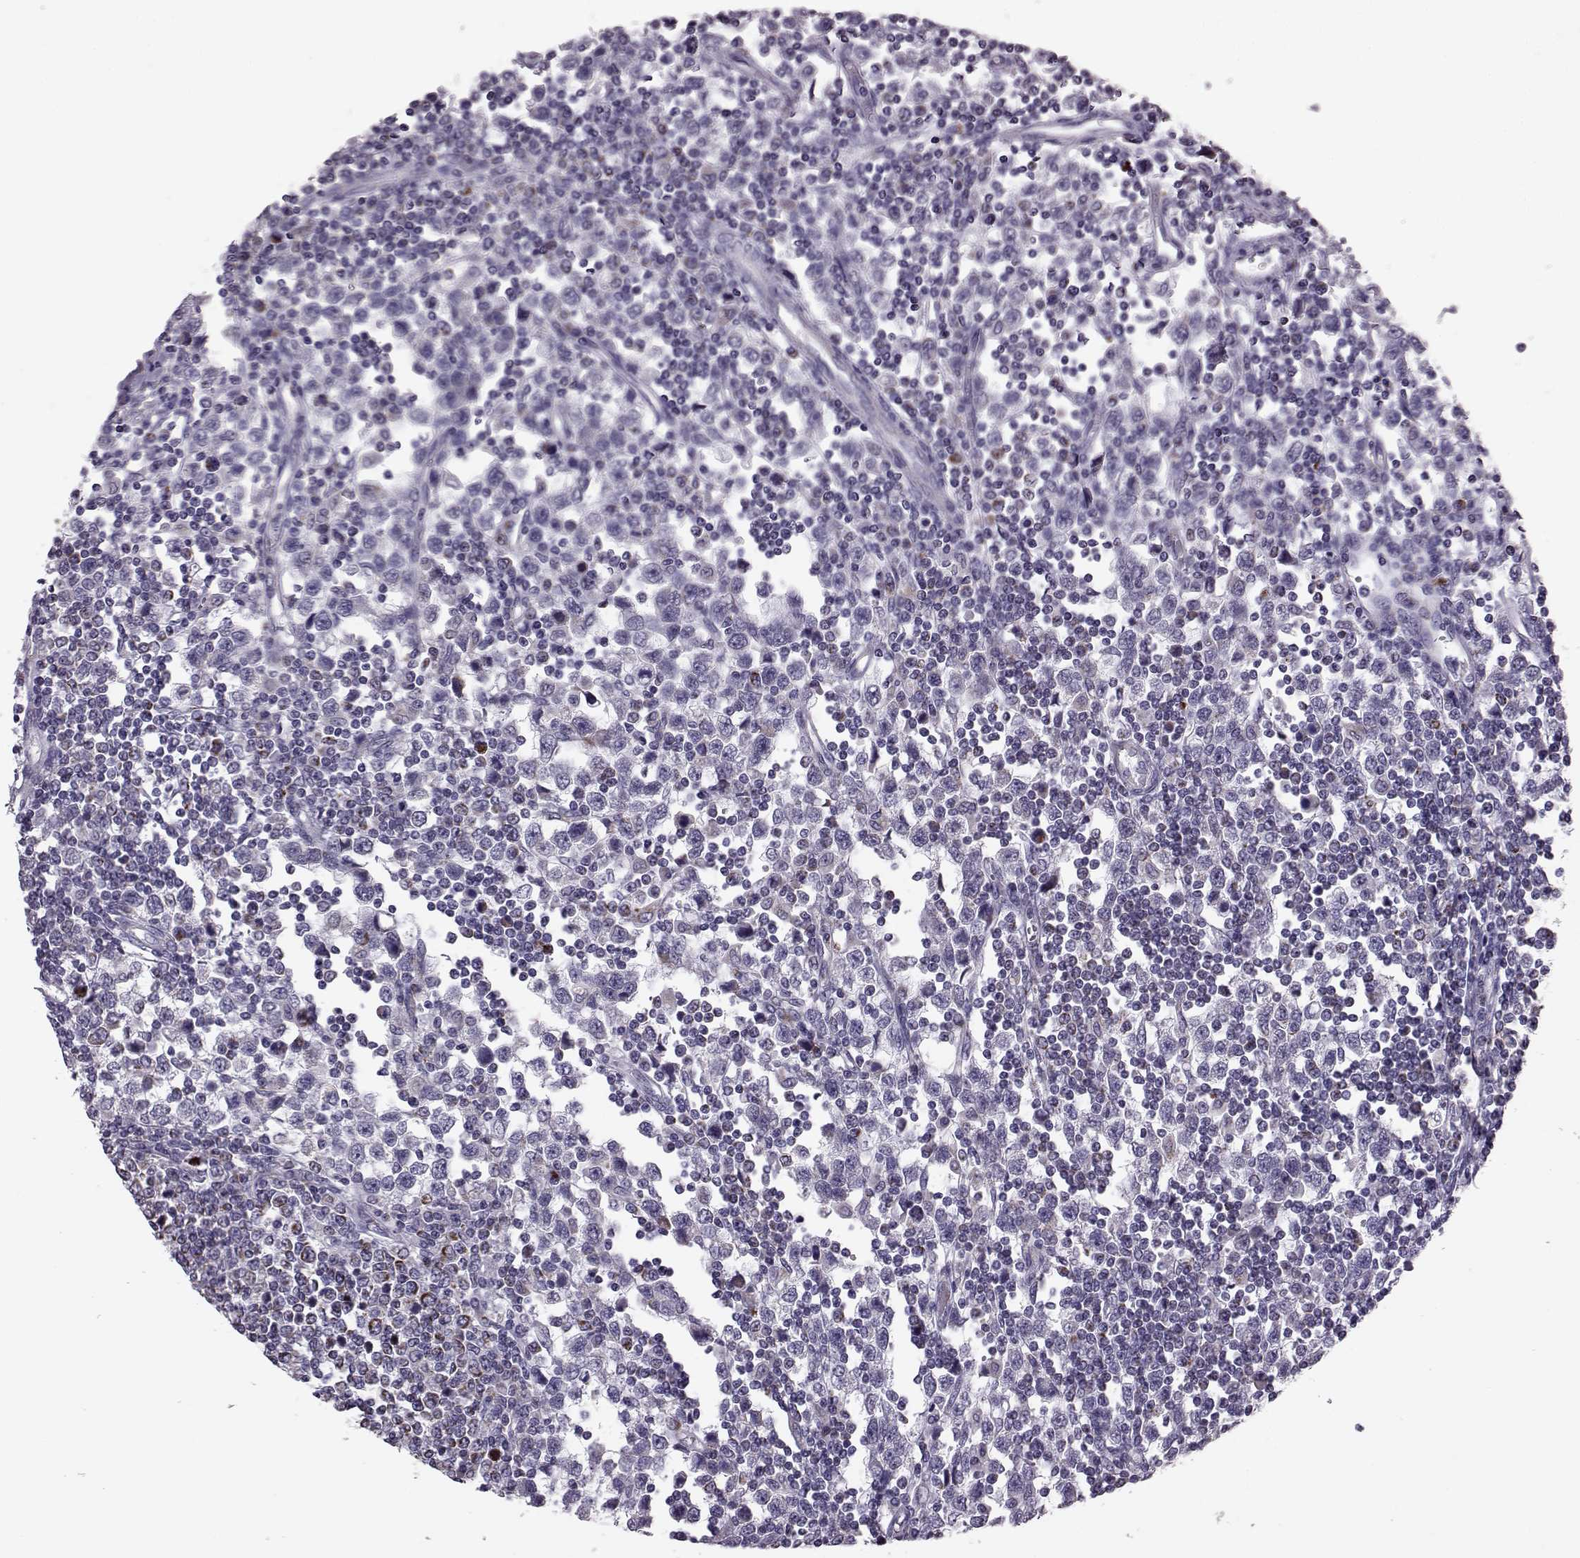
{"staining": {"intensity": "negative", "quantity": "none", "location": "none"}, "tissue": "testis cancer", "cell_type": "Tumor cells", "image_type": "cancer", "snomed": [{"axis": "morphology", "description": "Seminoma, NOS"}, {"axis": "topography", "description": "Testis"}], "caption": "Immunohistochemical staining of human testis cancer displays no significant staining in tumor cells.", "gene": "RIMS2", "patient": {"sex": "male", "age": 34}}